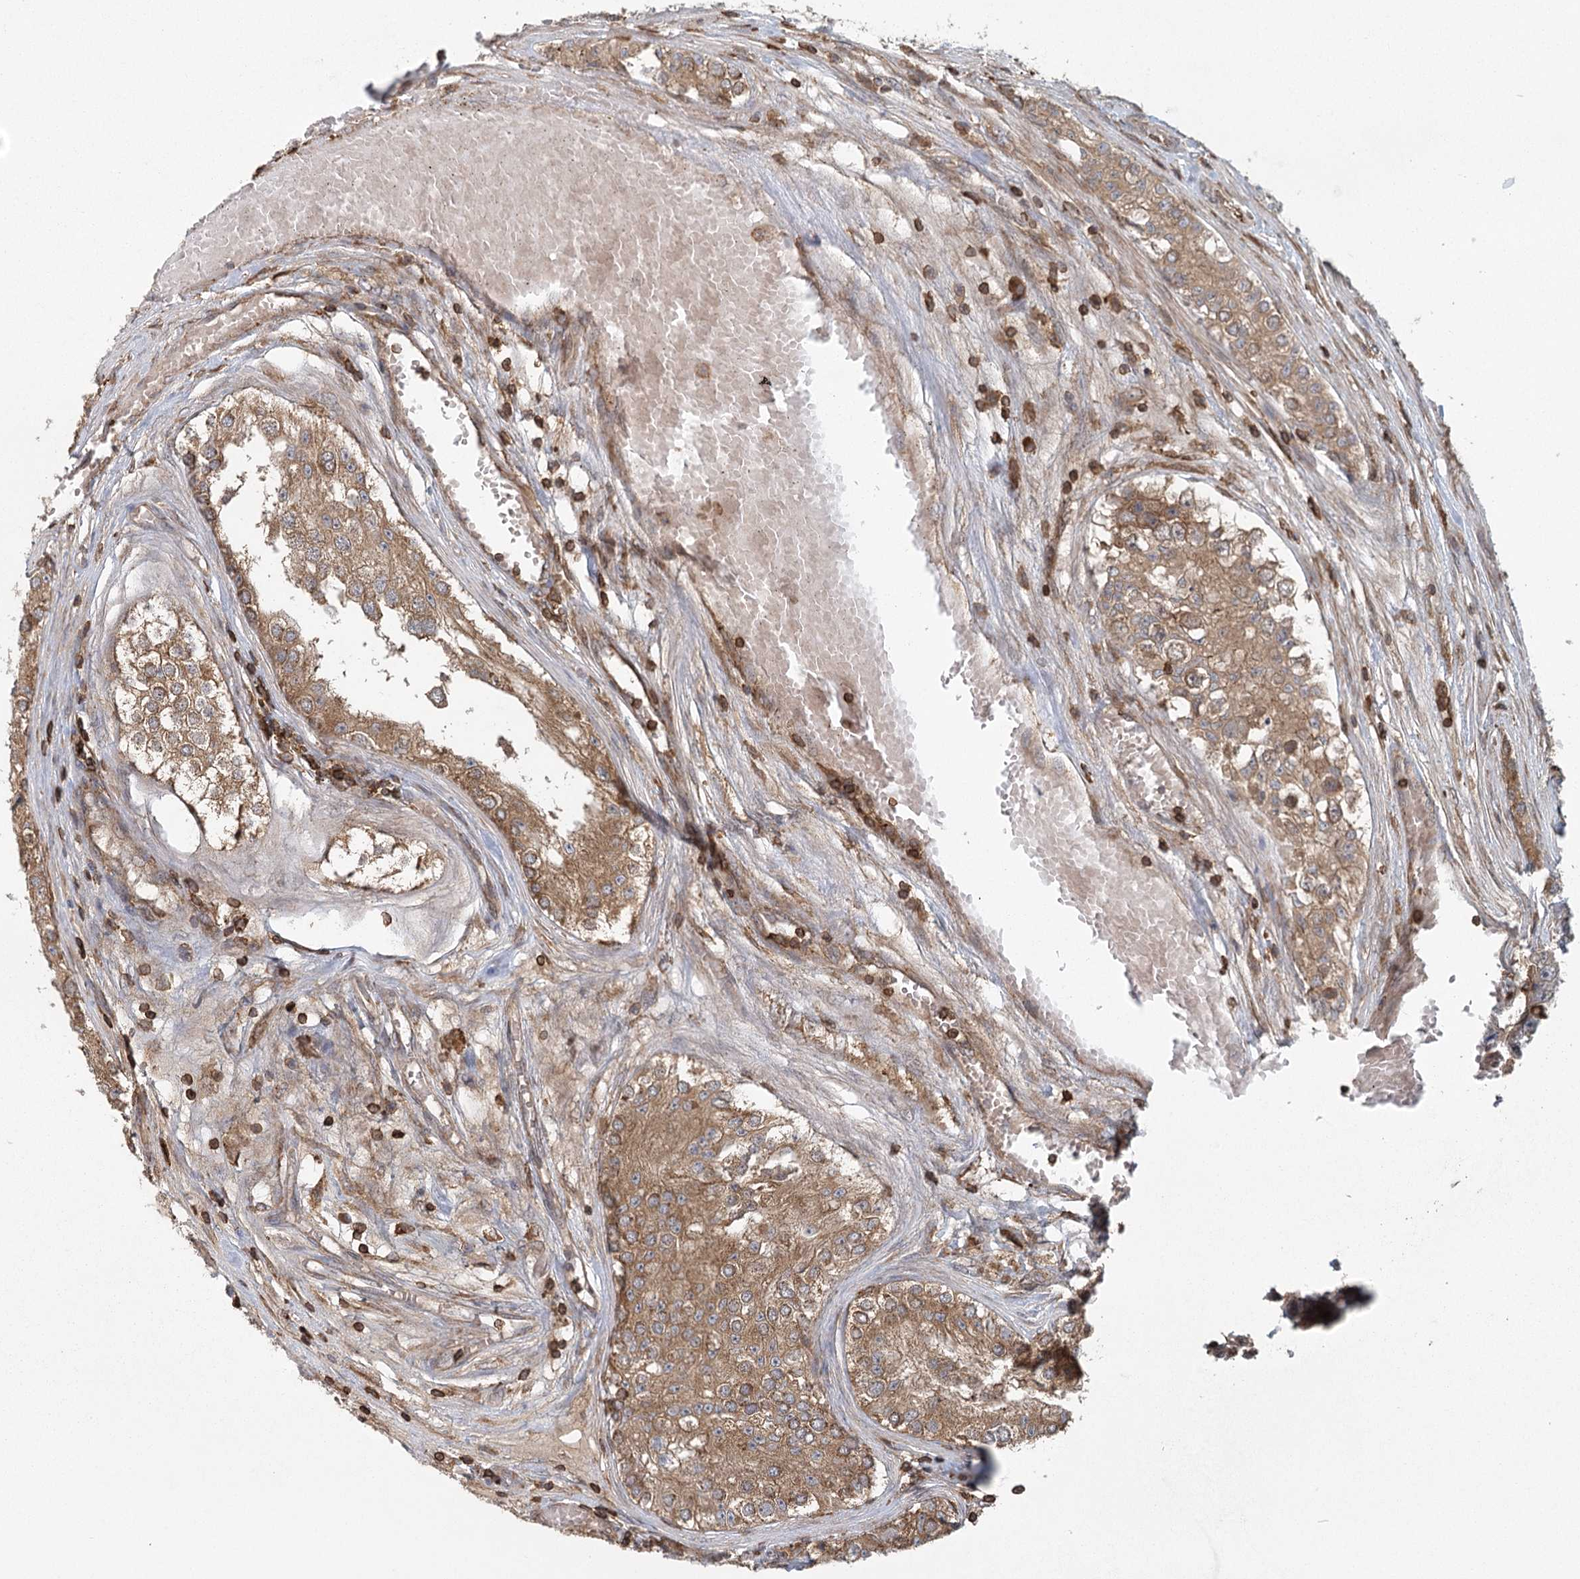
{"staining": {"intensity": "moderate", "quantity": ">75%", "location": "cytoplasmic/membranous"}, "tissue": "testis cancer", "cell_type": "Tumor cells", "image_type": "cancer", "snomed": [{"axis": "morphology", "description": "Carcinoma, Embryonal, NOS"}, {"axis": "topography", "description": "Testis"}], "caption": "Protein analysis of testis embryonal carcinoma tissue reveals moderate cytoplasmic/membranous positivity in approximately >75% of tumor cells. The staining was performed using DAB (3,3'-diaminobenzidine), with brown indicating positive protein expression. Nuclei are stained blue with hematoxylin.", "gene": "PLEKHA7", "patient": {"sex": "male", "age": 25}}